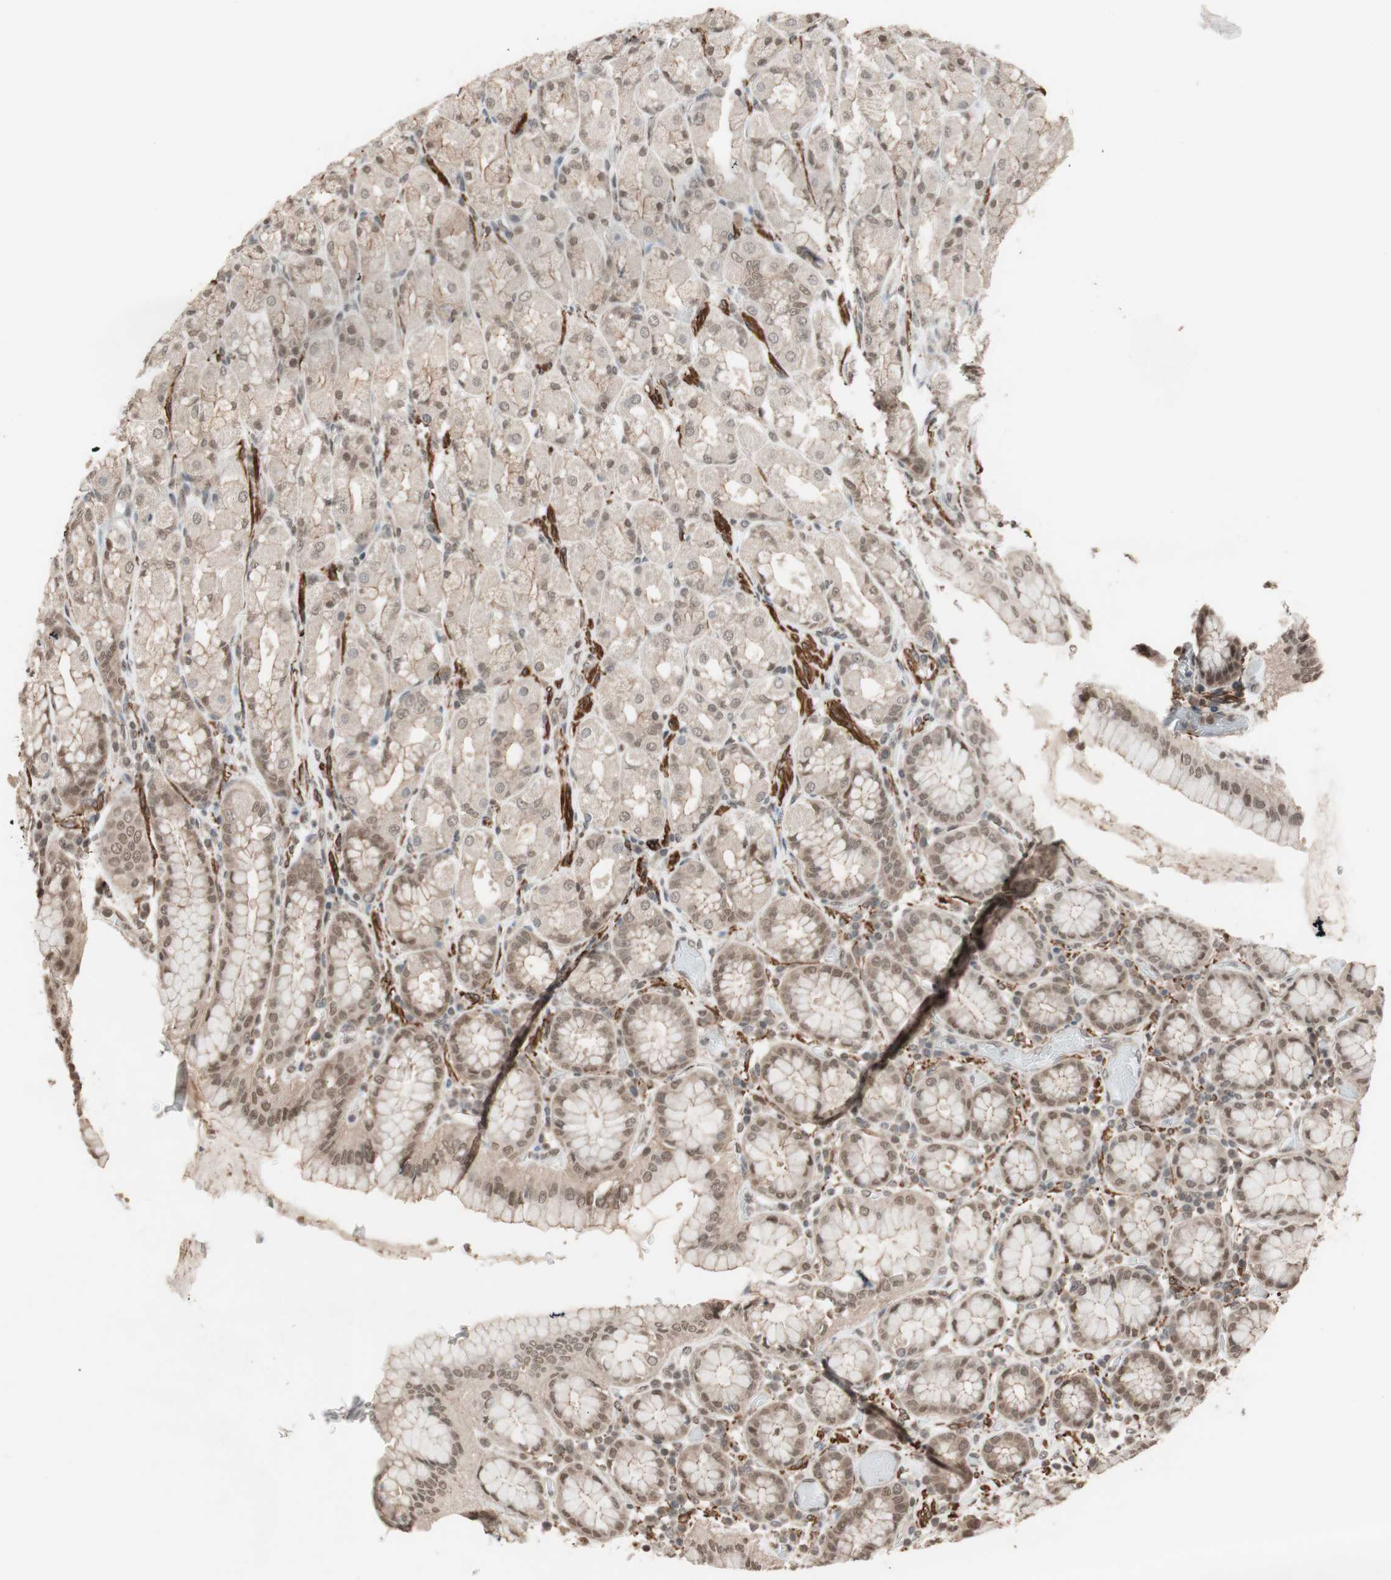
{"staining": {"intensity": "weak", "quantity": ">75%", "location": "cytoplasmic/membranous,nuclear"}, "tissue": "stomach", "cell_type": "Glandular cells", "image_type": "normal", "snomed": [{"axis": "morphology", "description": "Normal tissue, NOS"}, {"axis": "topography", "description": "Stomach, upper"}], "caption": "A low amount of weak cytoplasmic/membranous,nuclear expression is seen in about >75% of glandular cells in benign stomach.", "gene": "DRAP1", "patient": {"sex": "male", "age": 68}}